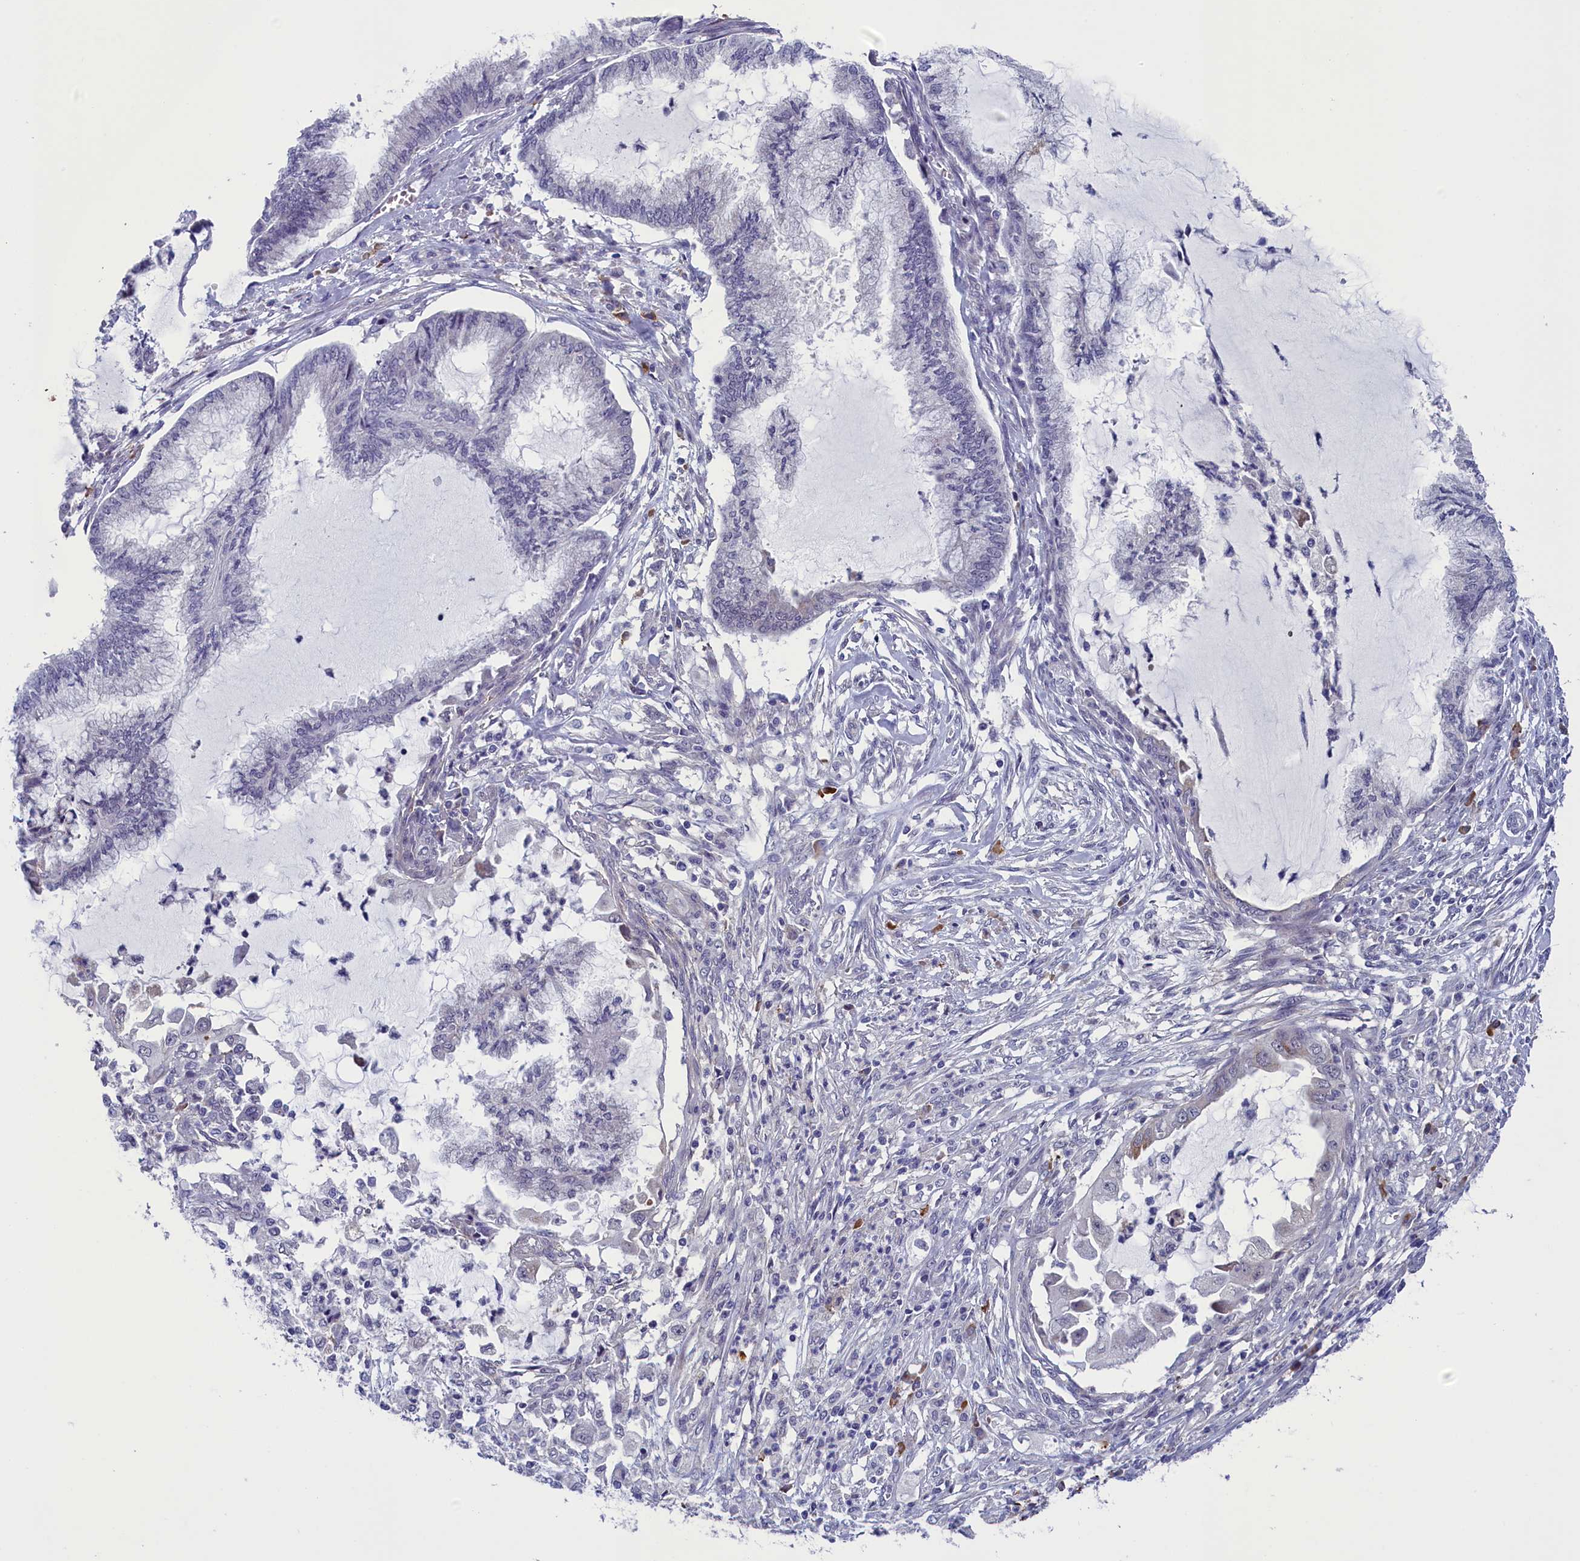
{"staining": {"intensity": "negative", "quantity": "none", "location": "none"}, "tissue": "endometrial cancer", "cell_type": "Tumor cells", "image_type": "cancer", "snomed": [{"axis": "morphology", "description": "Adenocarcinoma, NOS"}, {"axis": "topography", "description": "Endometrium"}], "caption": "High magnification brightfield microscopy of endometrial cancer (adenocarcinoma) stained with DAB (brown) and counterstained with hematoxylin (blue): tumor cells show no significant staining.", "gene": "CNEP1R1", "patient": {"sex": "female", "age": 86}}